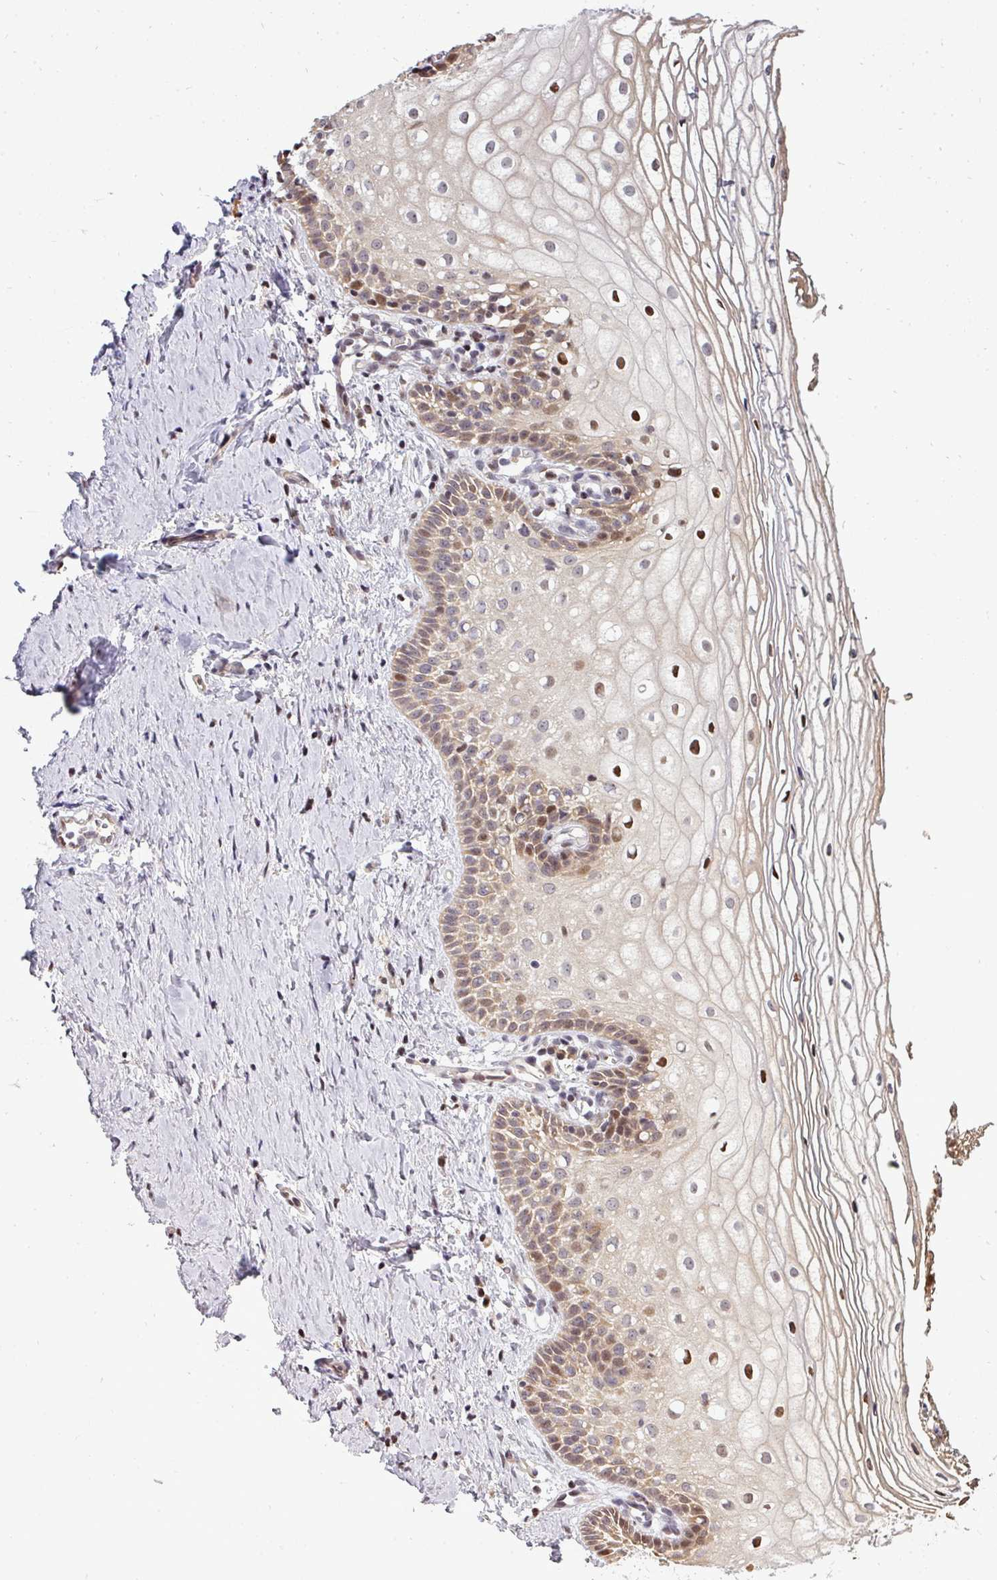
{"staining": {"intensity": "moderate", "quantity": "25%-75%", "location": "nuclear"}, "tissue": "vagina", "cell_type": "Squamous epithelial cells", "image_type": "normal", "snomed": [{"axis": "morphology", "description": "Normal tissue, NOS"}, {"axis": "topography", "description": "Vagina"}], "caption": "Immunohistochemical staining of normal human vagina shows moderate nuclear protein expression in about 25%-75% of squamous epithelial cells.", "gene": "MAZ", "patient": {"sex": "female", "age": 56}}